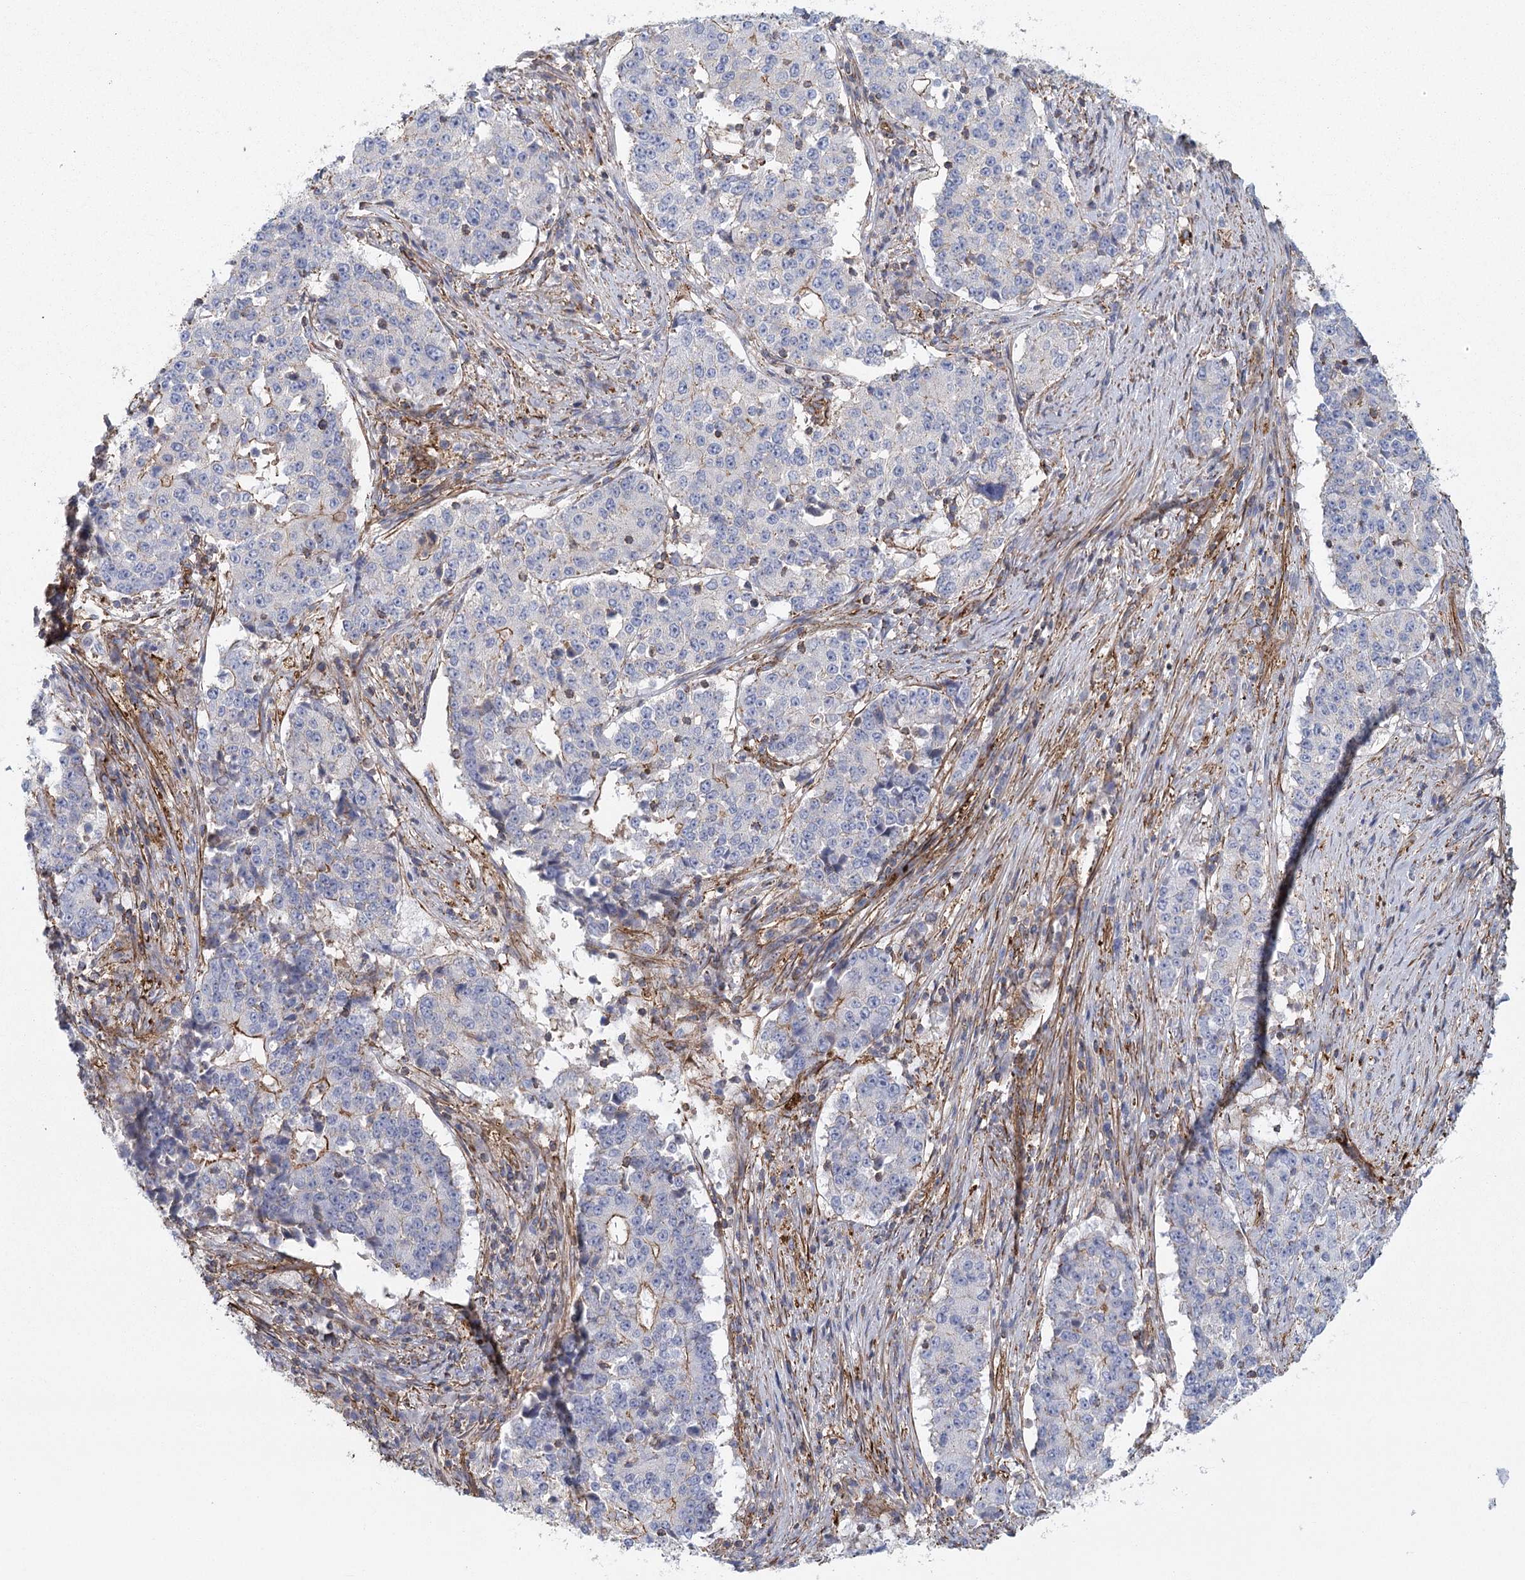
{"staining": {"intensity": "negative", "quantity": "none", "location": "none"}, "tissue": "stomach cancer", "cell_type": "Tumor cells", "image_type": "cancer", "snomed": [{"axis": "morphology", "description": "Adenocarcinoma, NOS"}, {"axis": "topography", "description": "Stomach"}], "caption": "A photomicrograph of stomach cancer (adenocarcinoma) stained for a protein reveals no brown staining in tumor cells.", "gene": "IFT46", "patient": {"sex": "male", "age": 59}}